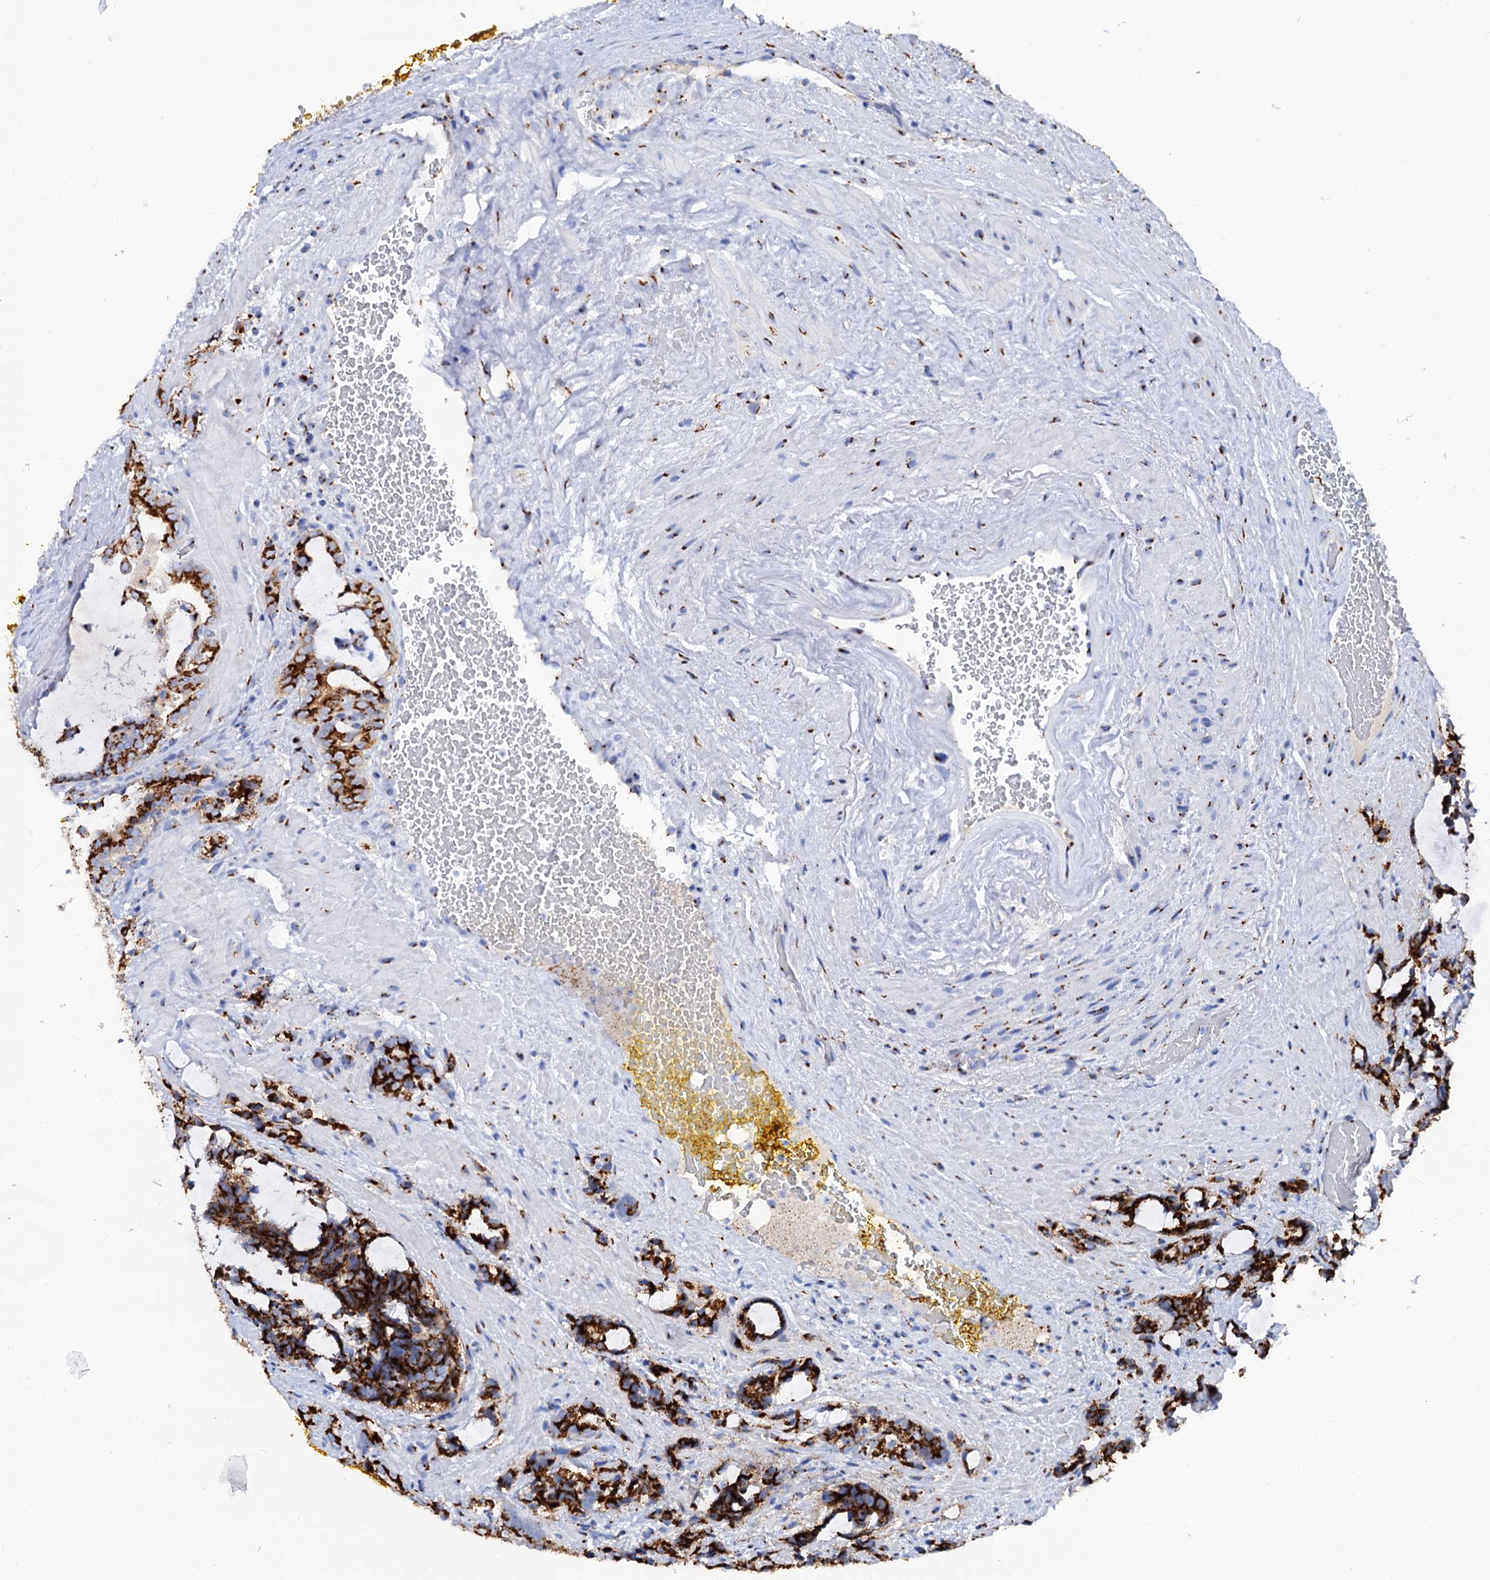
{"staining": {"intensity": "strong", "quantity": ">75%", "location": "cytoplasmic/membranous"}, "tissue": "prostate cancer", "cell_type": "Tumor cells", "image_type": "cancer", "snomed": [{"axis": "morphology", "description": "Adenocarcinoma, High grade"}, {"axis": "topography", "description": "Prostate and seminal vesicle, NOS"}], "caption": "This is an image of immunohistochemistry staining of prostate high-grade adenocarcinoma, which shows strong expression in the cytoplasmic/membranous of tumor cells.", "gene": "TM9SF3", "patient": {"sex": "male", "age": 67}}